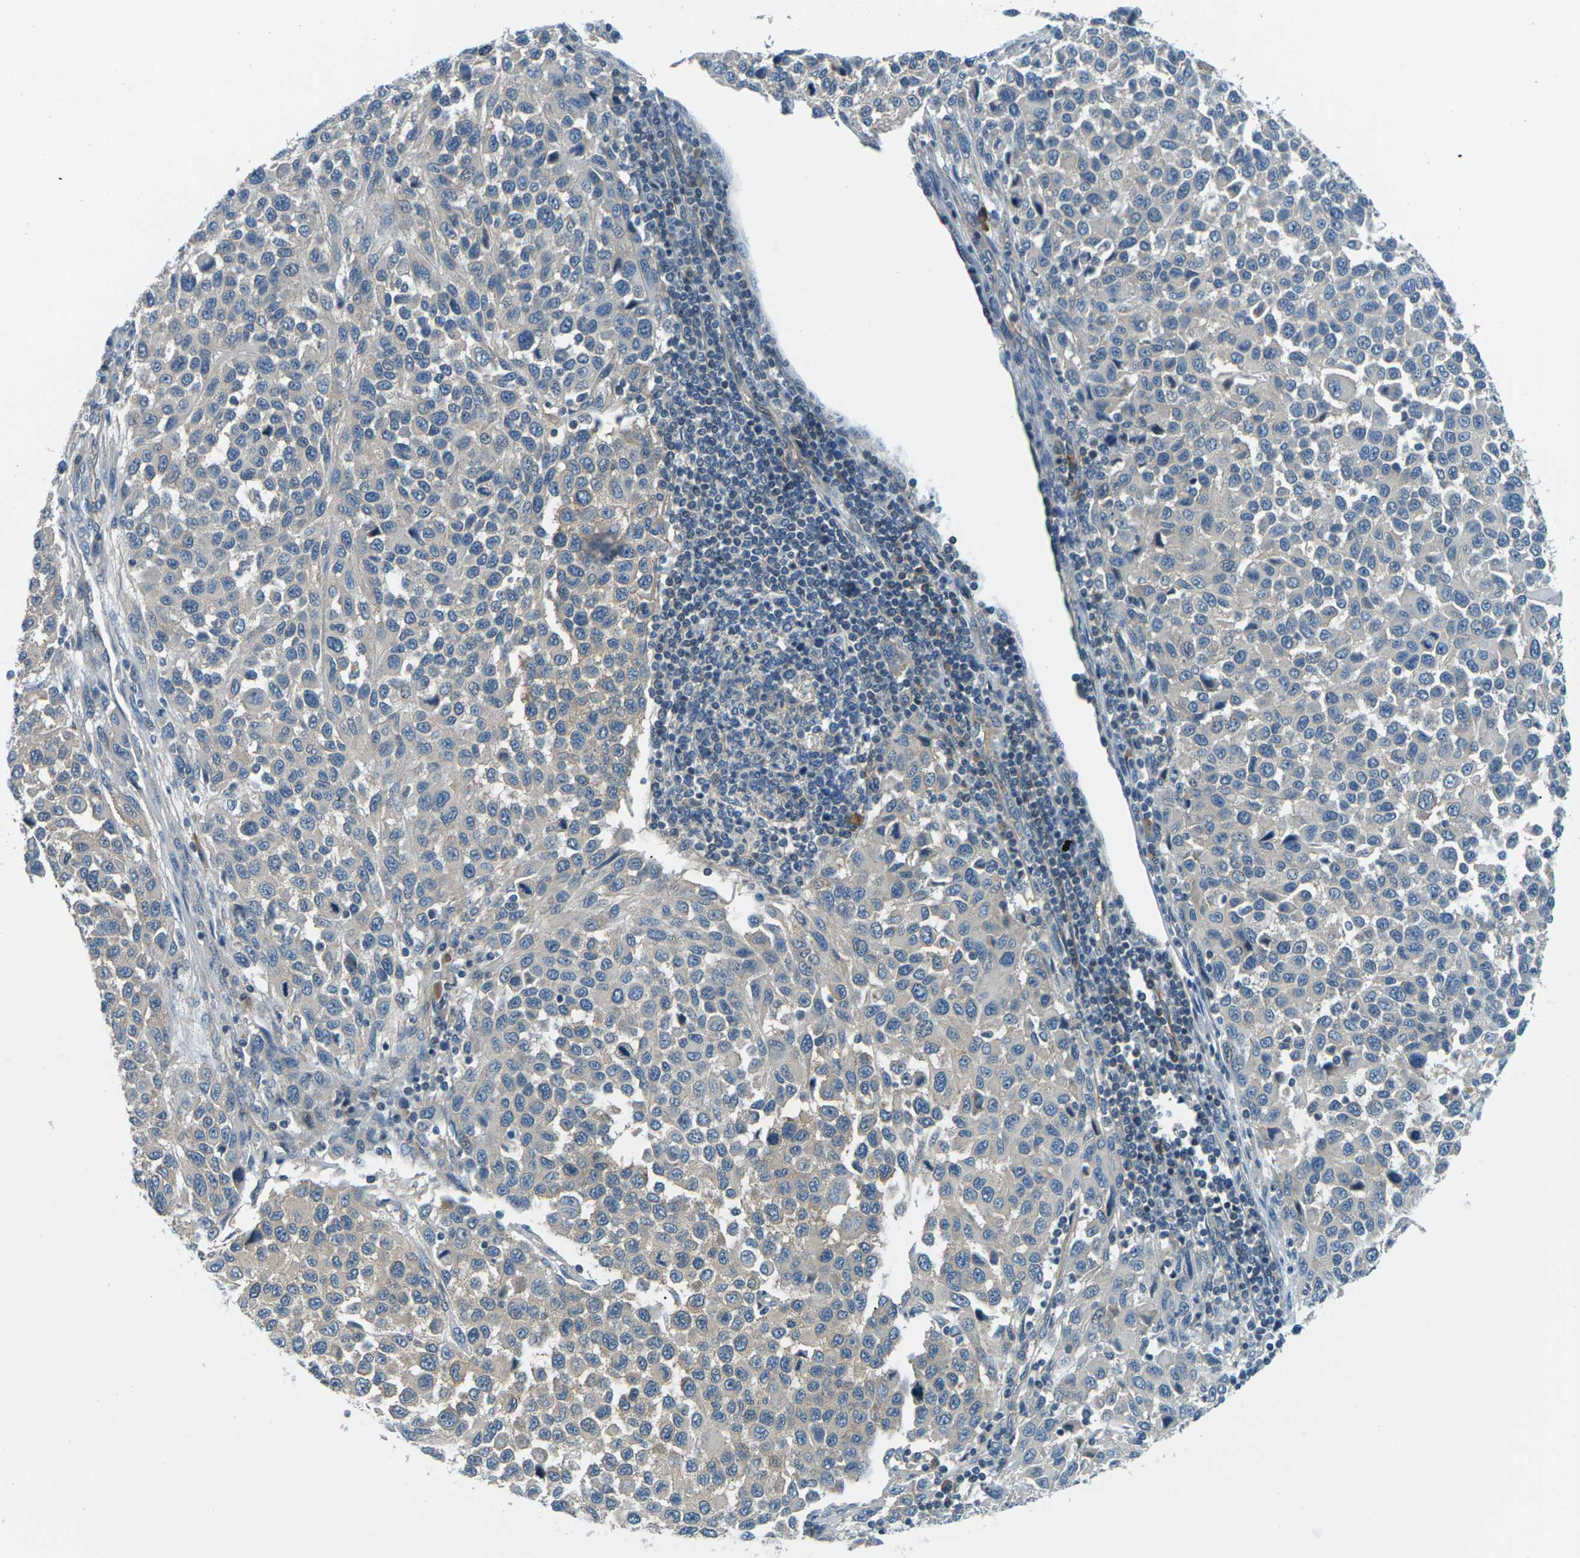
{"staining": {"intensity": "negative", "quantity": "none", "location": "none"}, "tissue": "melanoma", "cell_type": "Tumor cells", "image_type": "cancer", "snomed": [{"axis": "morphology", "description": "Malignant melanoma, Metastatic site"}, {"axis": "topography", "description": "Lymph node"}], "caption": "Tumor cells are negative for brown protein staining in melanoma. (DAB IHC, high magnification).", "gene": "SLC13A3", "patient": {"sex": "male", "age": 61}}